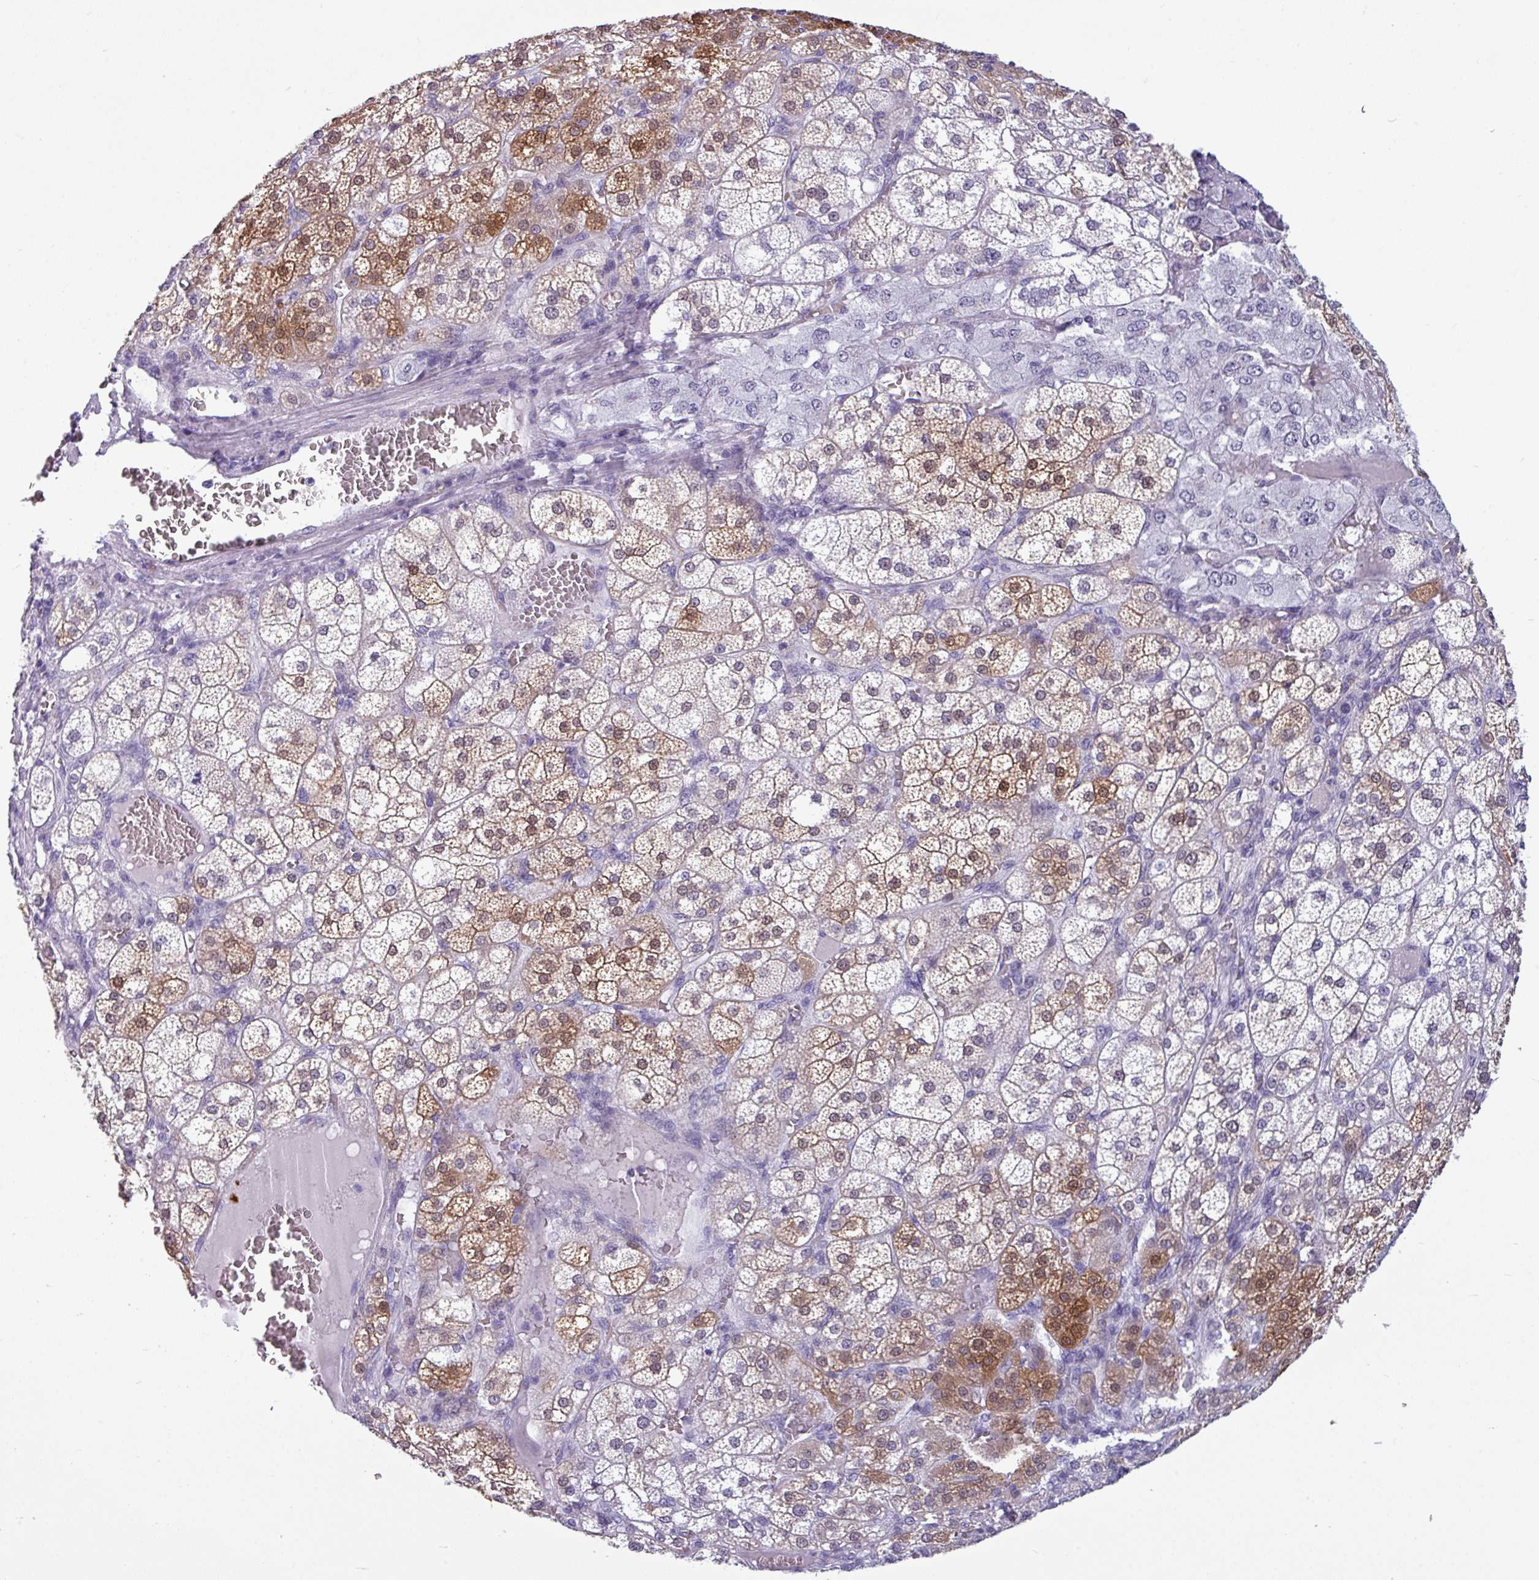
{"staining": {"intensity": "strong", "quantity": "25%-75%", "location": "cytoplasmic/membranous,nuclear"}, "tissue": "adrenal gland", "cell_type": "Glandular cells", "image_type": "normal", "snomed": [{"axis": "morphology", "description": "Normal tissue, NOS"}, {"axis": "topography", "description": "Adrenal gland"}], "caption": "Adrenal gland stained for a protein (brown) exhibits strong cytoplasmic/membranous,nuclear positive staining in approximately 25%-75% of glandular cells.", "gene": "SRGAP1", "patient": {"sex": "female", "age": 60}}